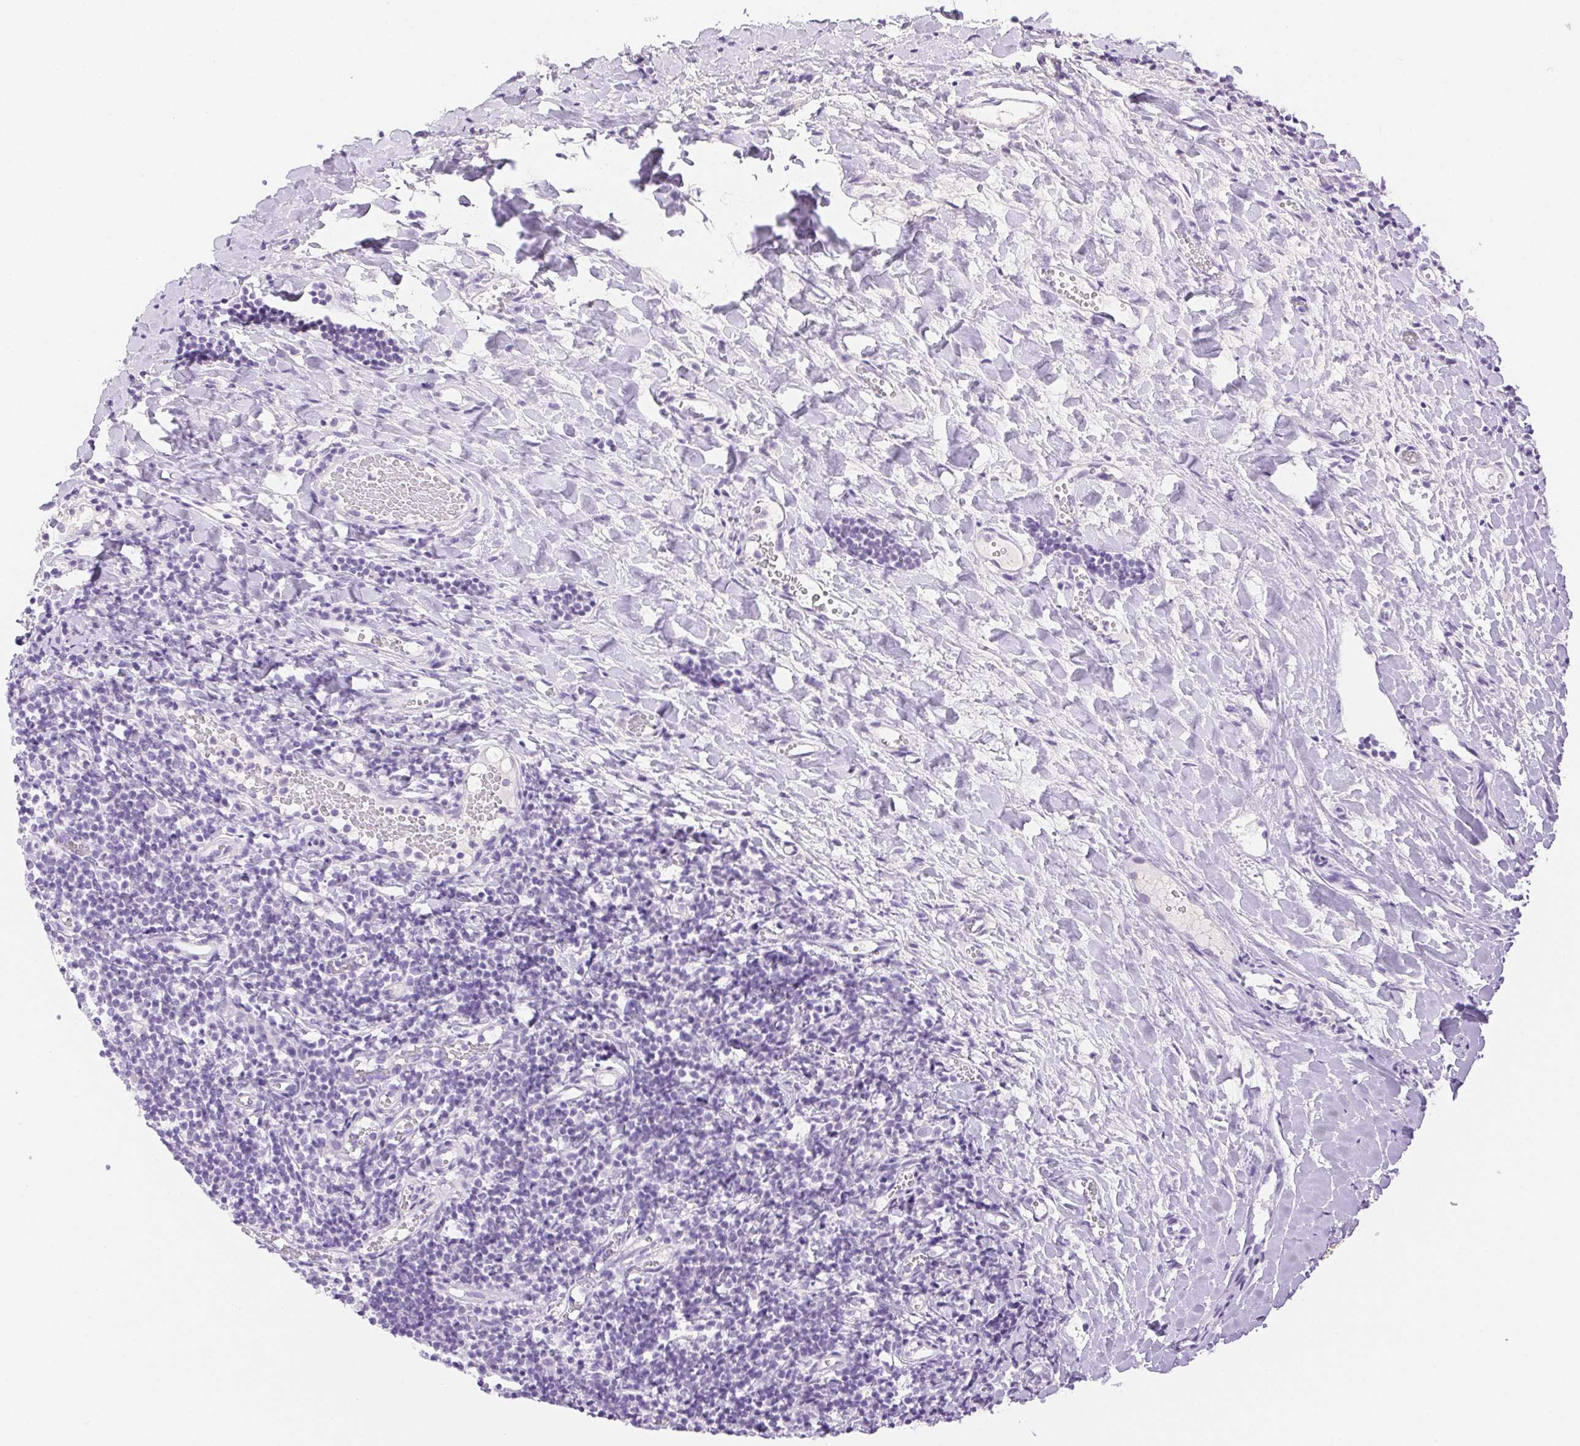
{"staining": {"intensity": "negative", "quantity": "none", "location": "none"}, "tissue": "tonsil", "cell_type": "Germinal center cells", "image_type": "normal", "snomed": [{"axis": "morphology", "description": "Normal tissue, NOS"}, {"axis": "topography", "description": "Tonsil"}], "caption": "DAB immunohistochemical staining of benign human tonsil demonstrates no significant staining in germinal center cells. (DAB immunohistochemistry with hematoxylin counter stain).", "gene": "SPACA4", "patient": {"sex": "female", "age": 10}}